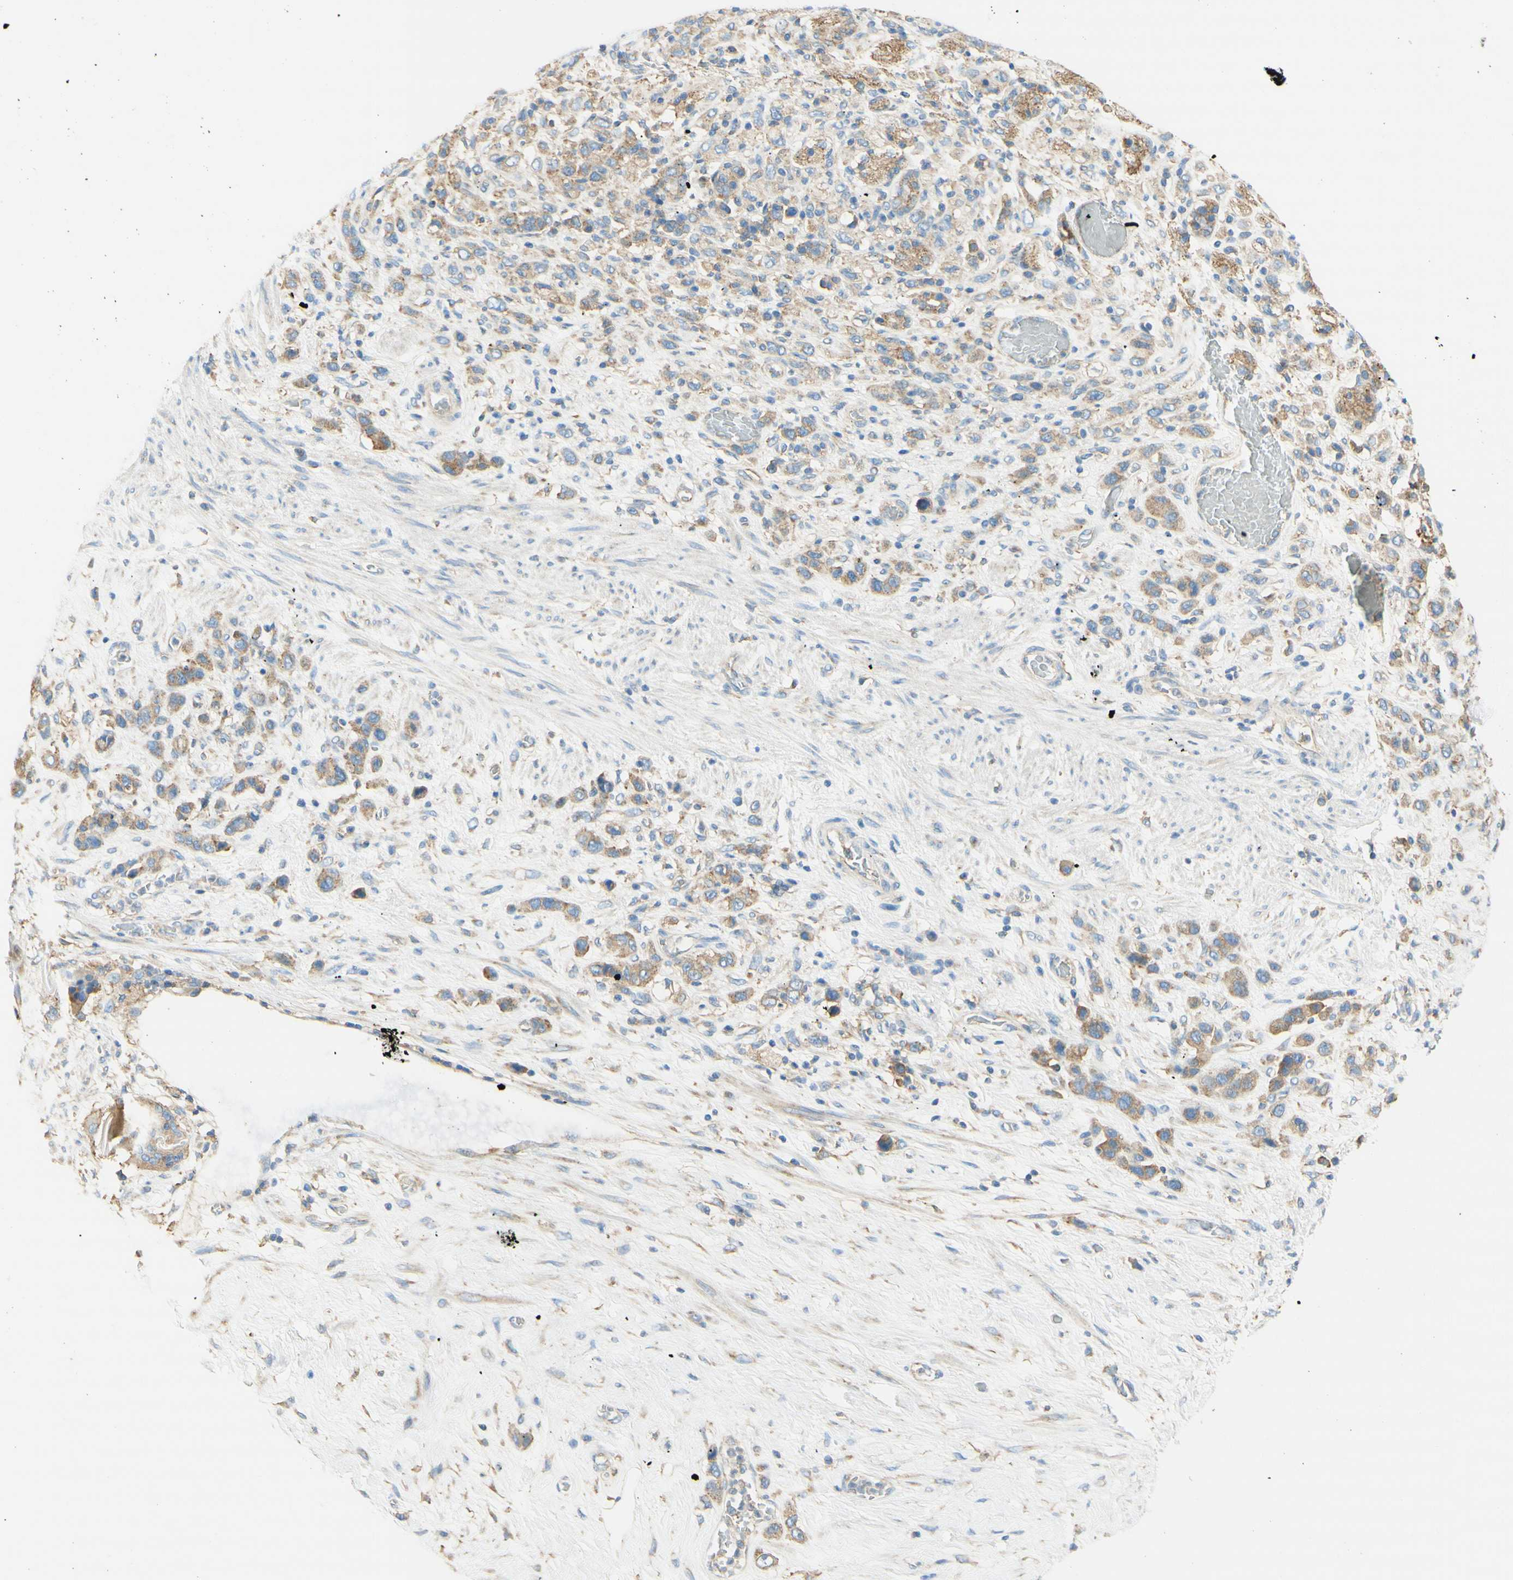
{"staining": {"intensity": "weak", "quantity": "25%-75%", "location": "cytoplasmic/membranous"}, "tissue": "stomach cancer", "cell_type": "Tumor cells", "image_type": "cancer", "snomed": [{"axis": "morphology", "description": "Adenocarcinoma, NOS"}, {"axis": "morphology", "description": "Adenocarcinoma, High grade"}, {"axis": "topography", "description": "Stomach, upper"}, {"axis": "topography", "description": "Stomach, lower"}], "caption": "Weak cytoplasmic/membranous positivity for a protein is seen in approximately 25%-75% of tumor cells of stomach cancer using immunohistochemistry (IHC).", "gene": "CLTC", "patient": {"sex": "female", "age": 65}}